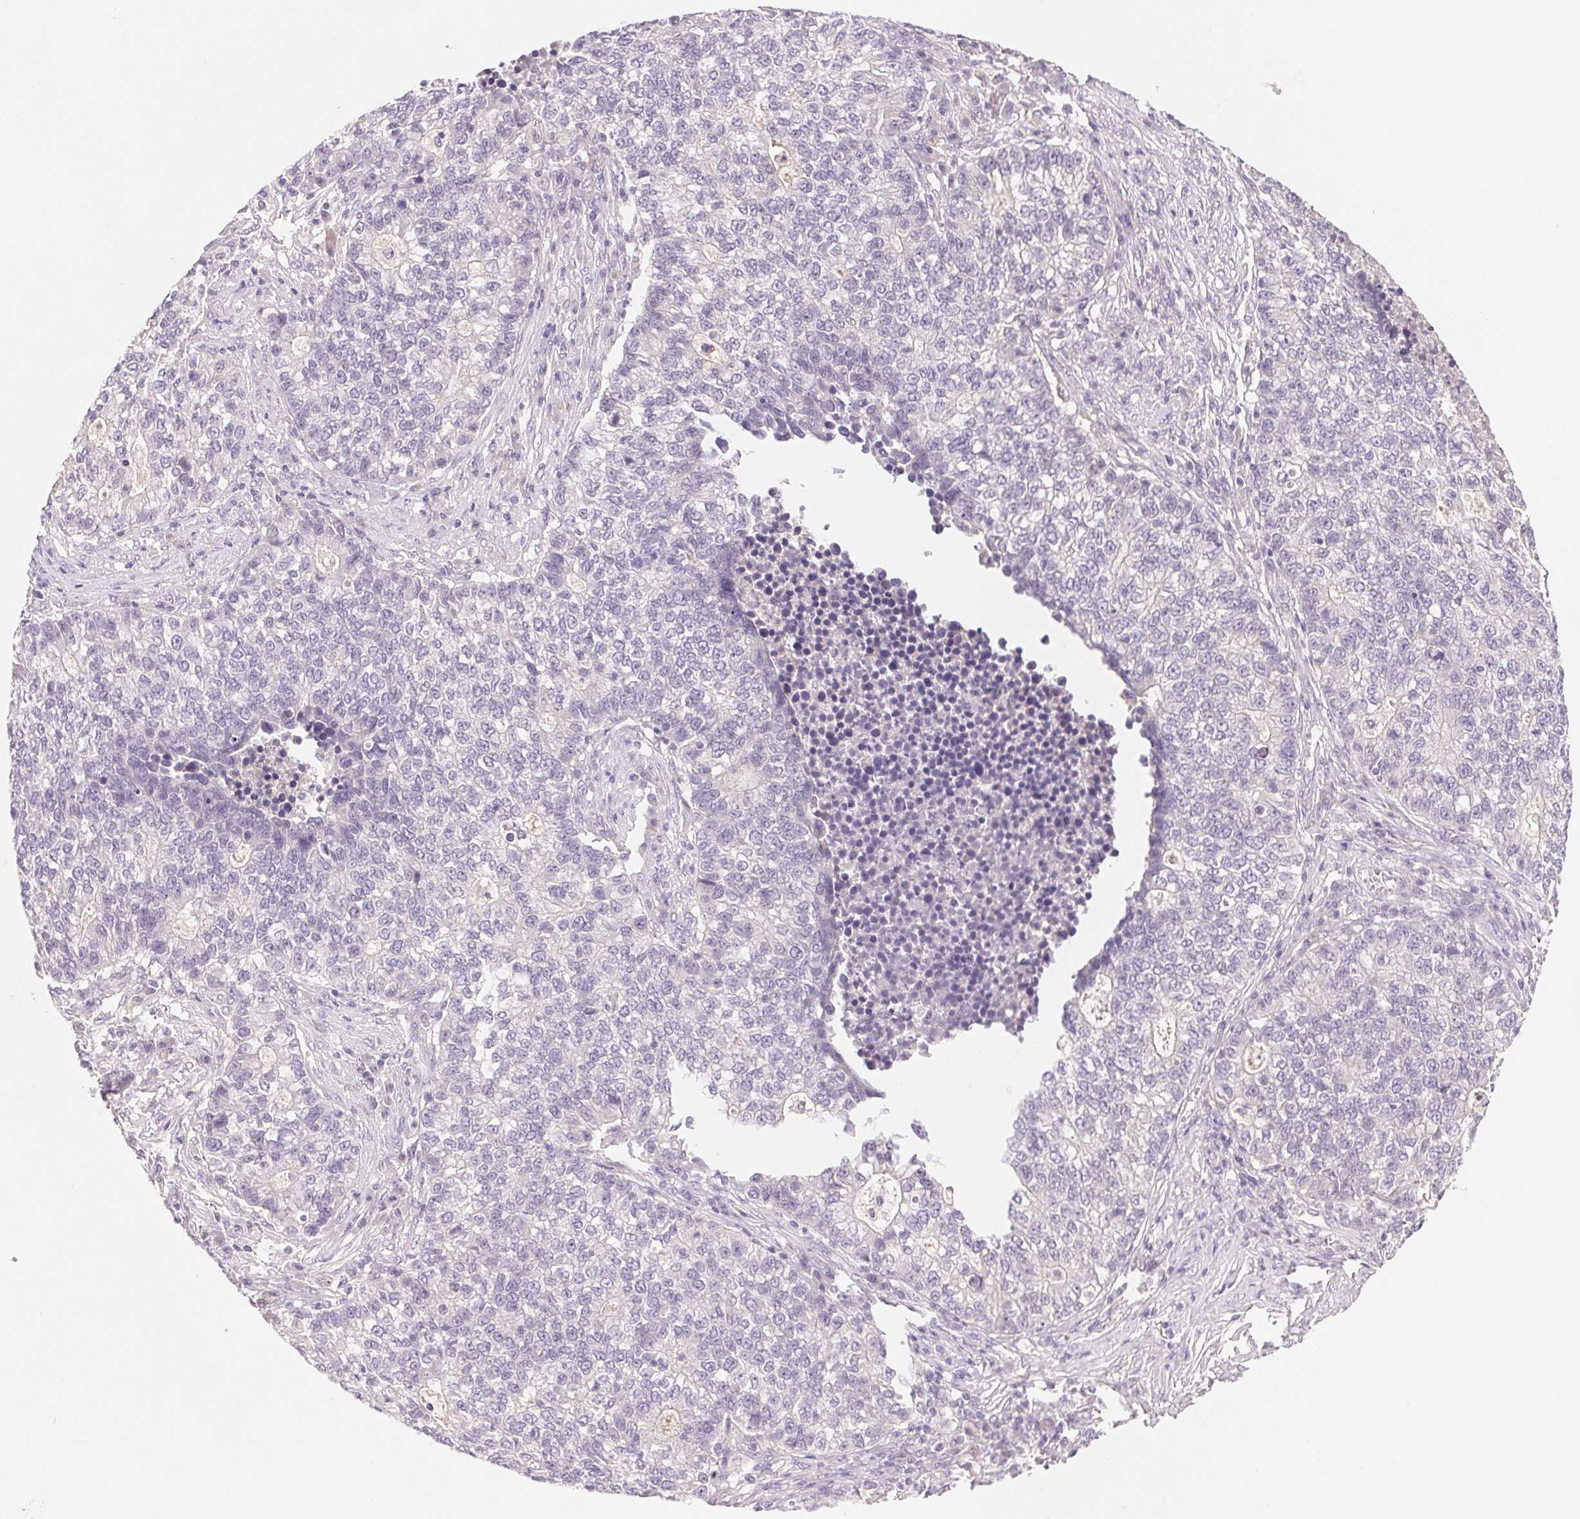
{"staining": {"intensity": "negative", "quantity": "none", "location": "none"}, "tissue": "lung cancer", "cell_type": "Tumor cells", "image_type": "cancer", "snomed": [{"axis": "morphology", "description": "Adenocarcinoma, NOS"}, {"axis": "topography", "description": "Lung"}], "caption": "Tumor cells are negative for protein expression in human adenocarcinoma (lung).", "gene": "MCOLN3", "patient": {"sex": "male", "age": 57}}